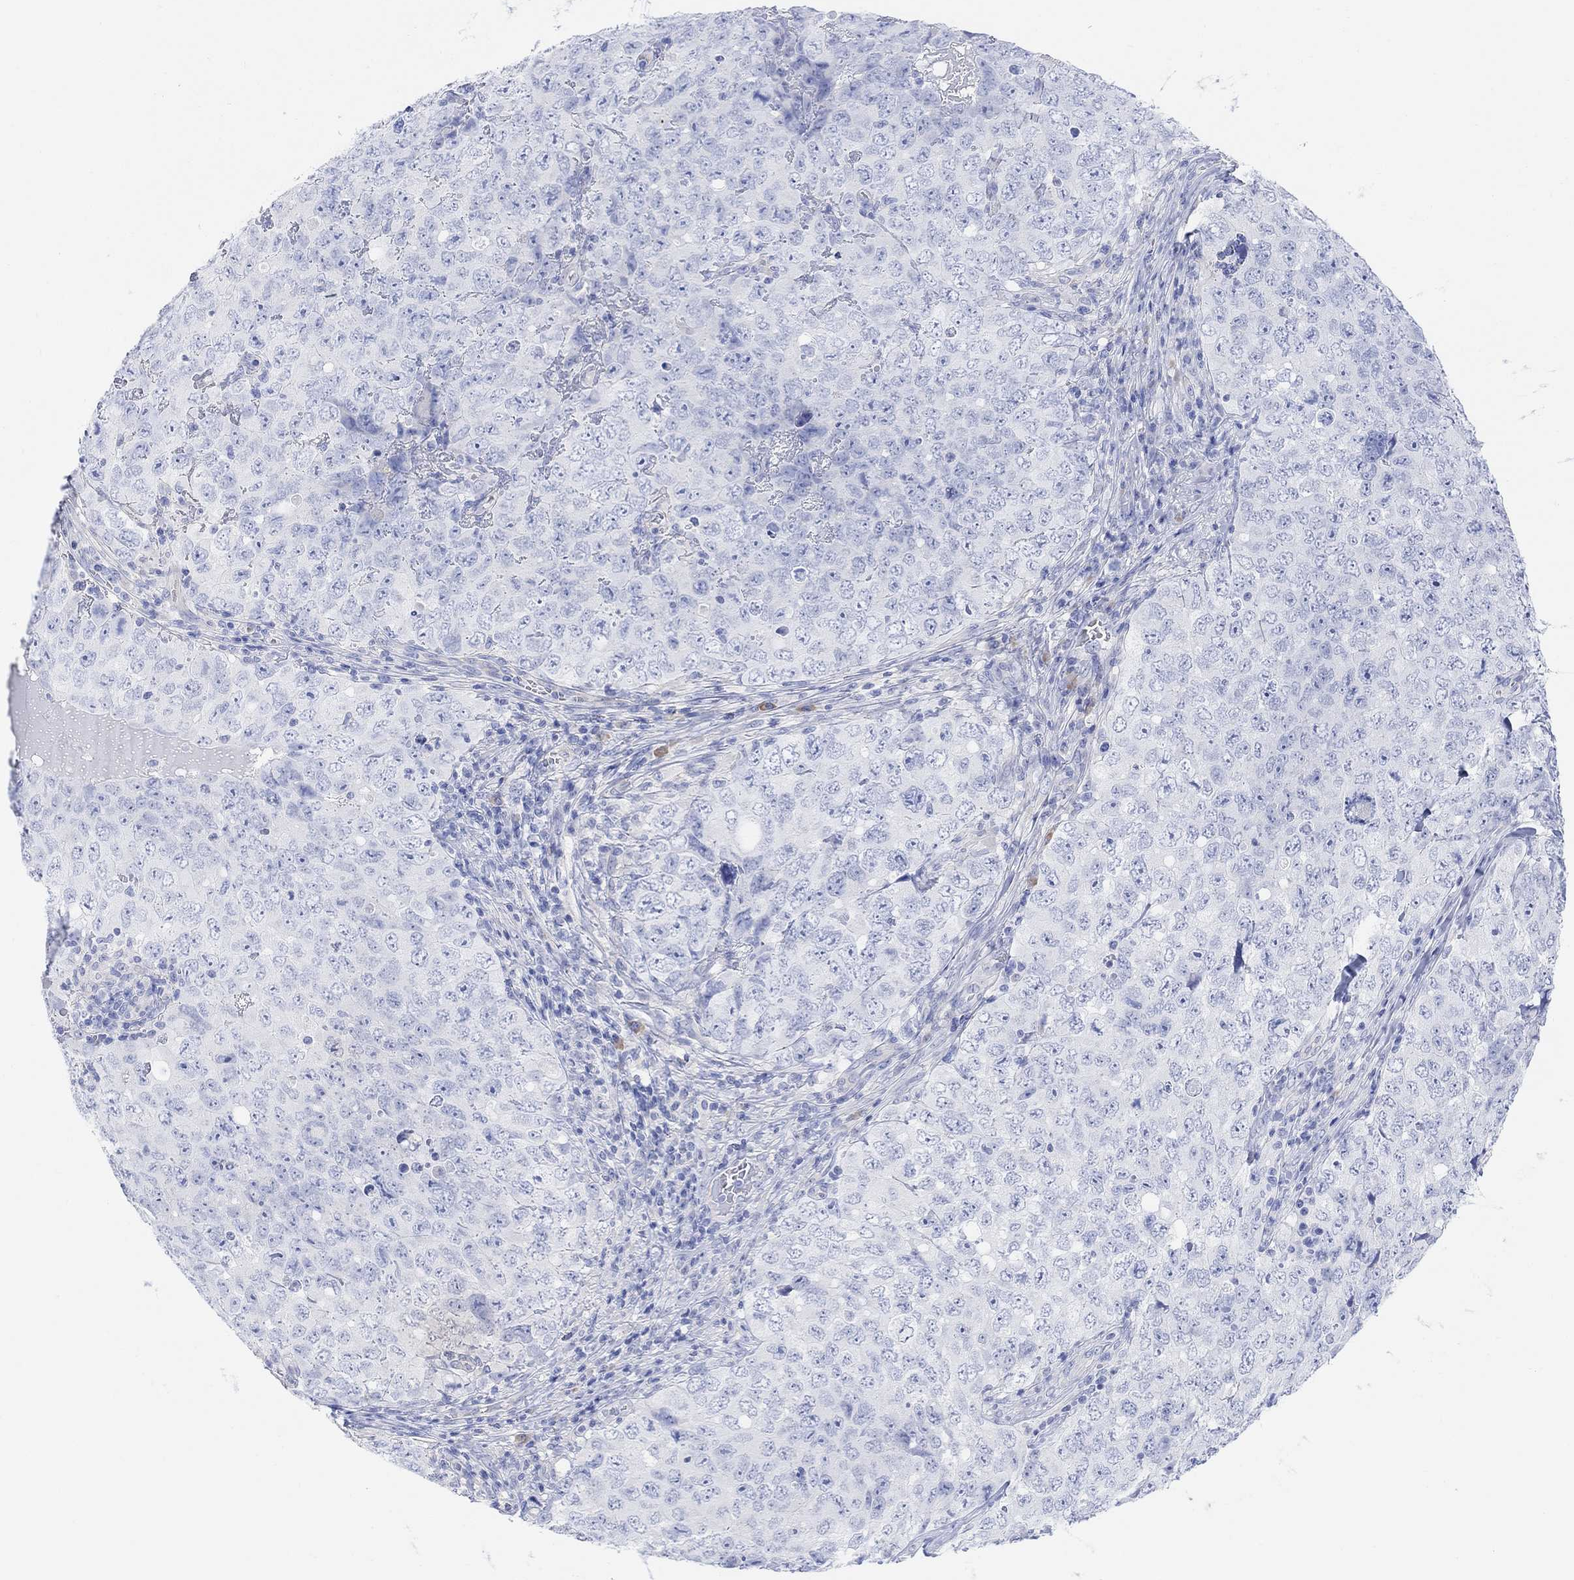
{"staining": {"intensity": "negative", "quantity": "none", "location": "none"}, "tissue": "testis cancer", "cell_type": "Tumor cells", "image_type": "cancer", "snomed": [{"axis": "morphology", "description": "Seminoma, NOS"}, {"axis": "topography", "description": "Testis"}], "caption": "This is an IHC histopathology image of testis cancer. There is no expression in tumor cells.", "gene": "GNG13", "patient": {"sex": "male", "age": 34}}